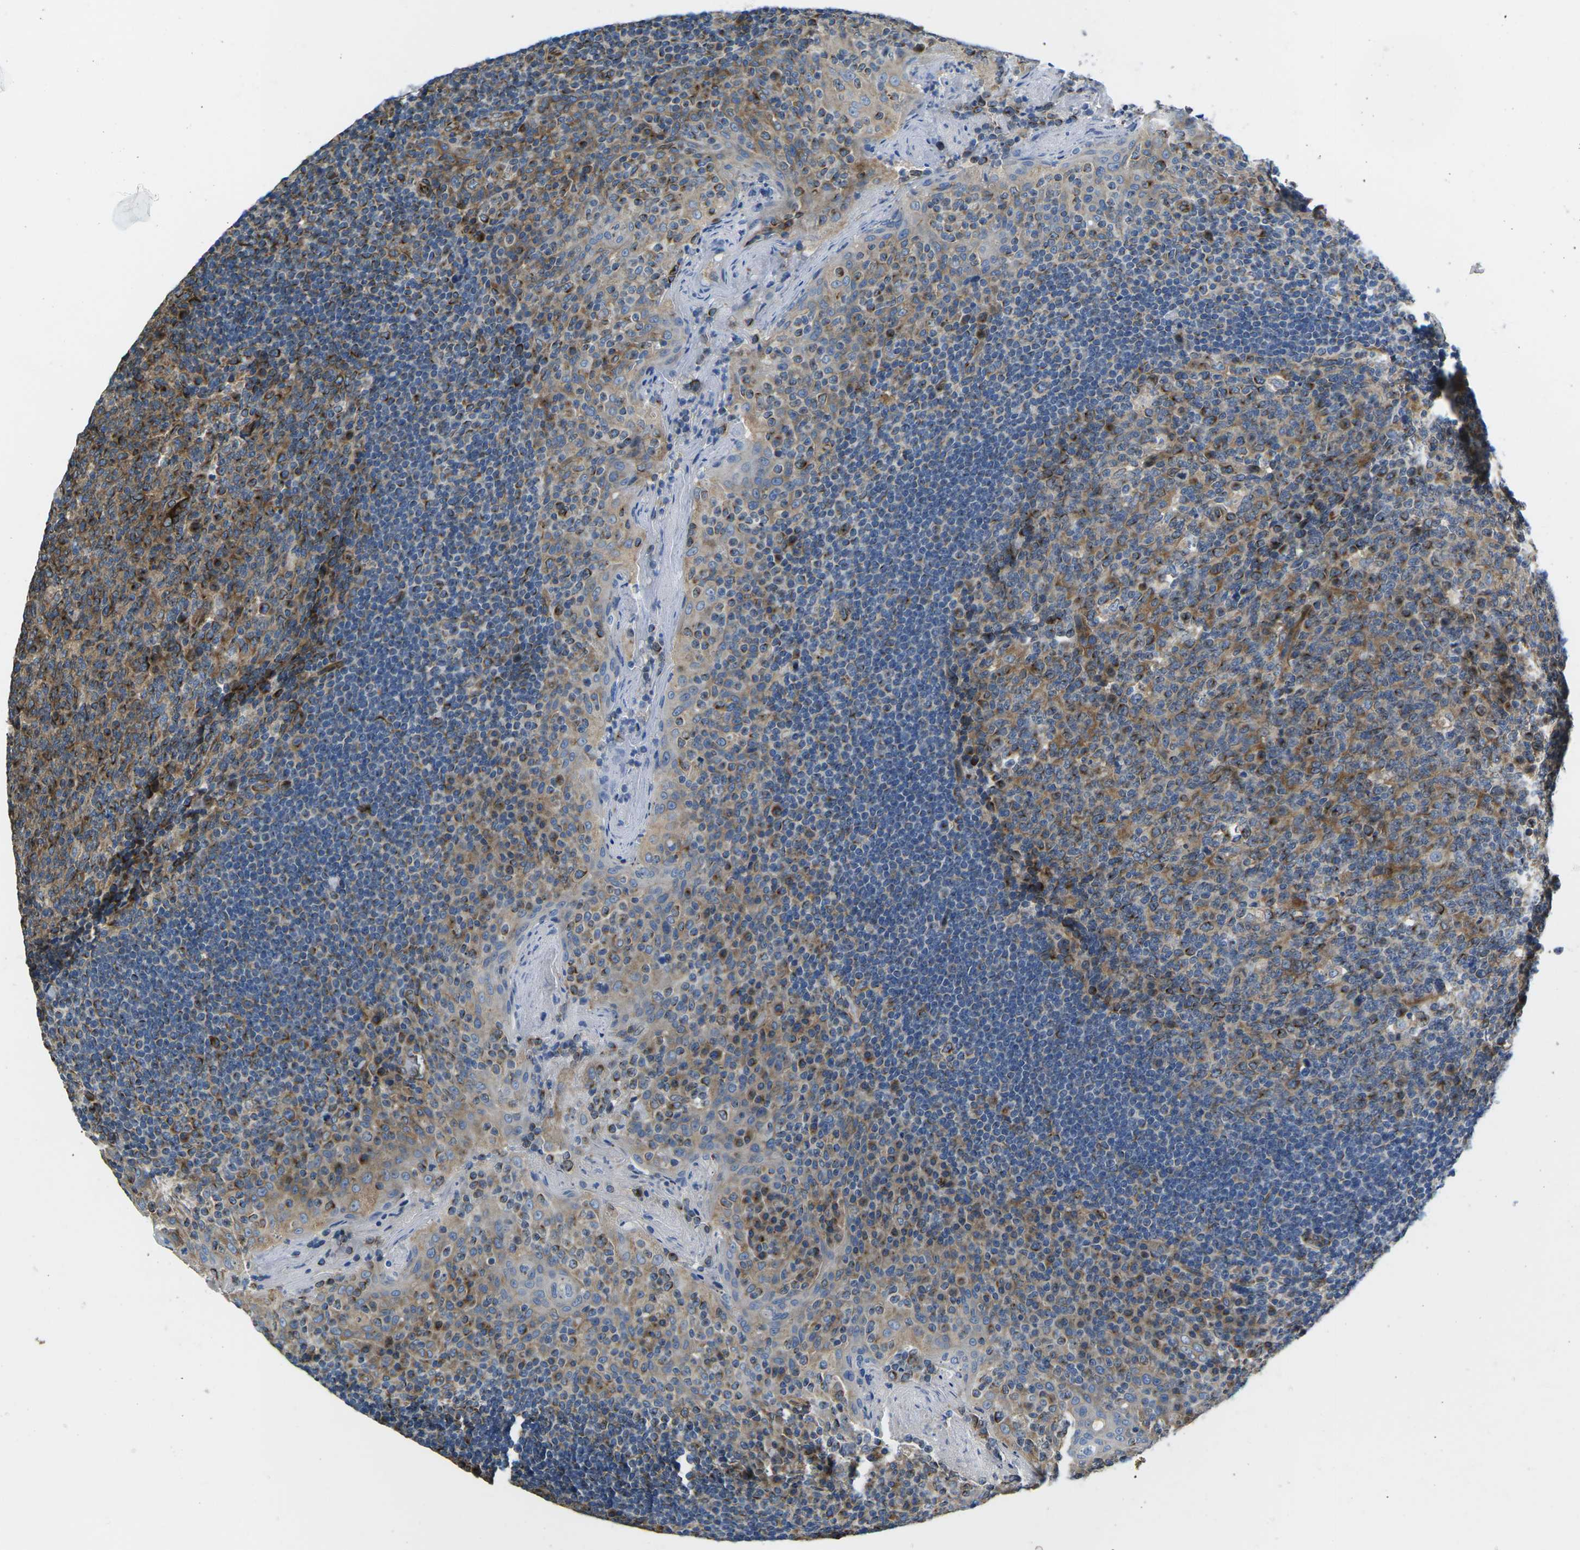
{"staining": {"intensity": "moderate", "quantity": ">75%", "location": "cytoplasmic/membranous"}, "tissue": "tonsil", "cell_type": "Germinal center cells", "image_type": "normal", "snomed": [{"axis": "morphology", "description": "Normal tissue, NOS"}, {"axis": "topography", "description": "Tonsil"}], "caption": "The micrograph displays immunohistochemical staining of benign tonsil. There is moderate cytoplasmic/membranous positivity is present in approximately >75% of germinal center cells.", "gene": "TMEFF2", "patient": {"sex": "male", "age": 17}}